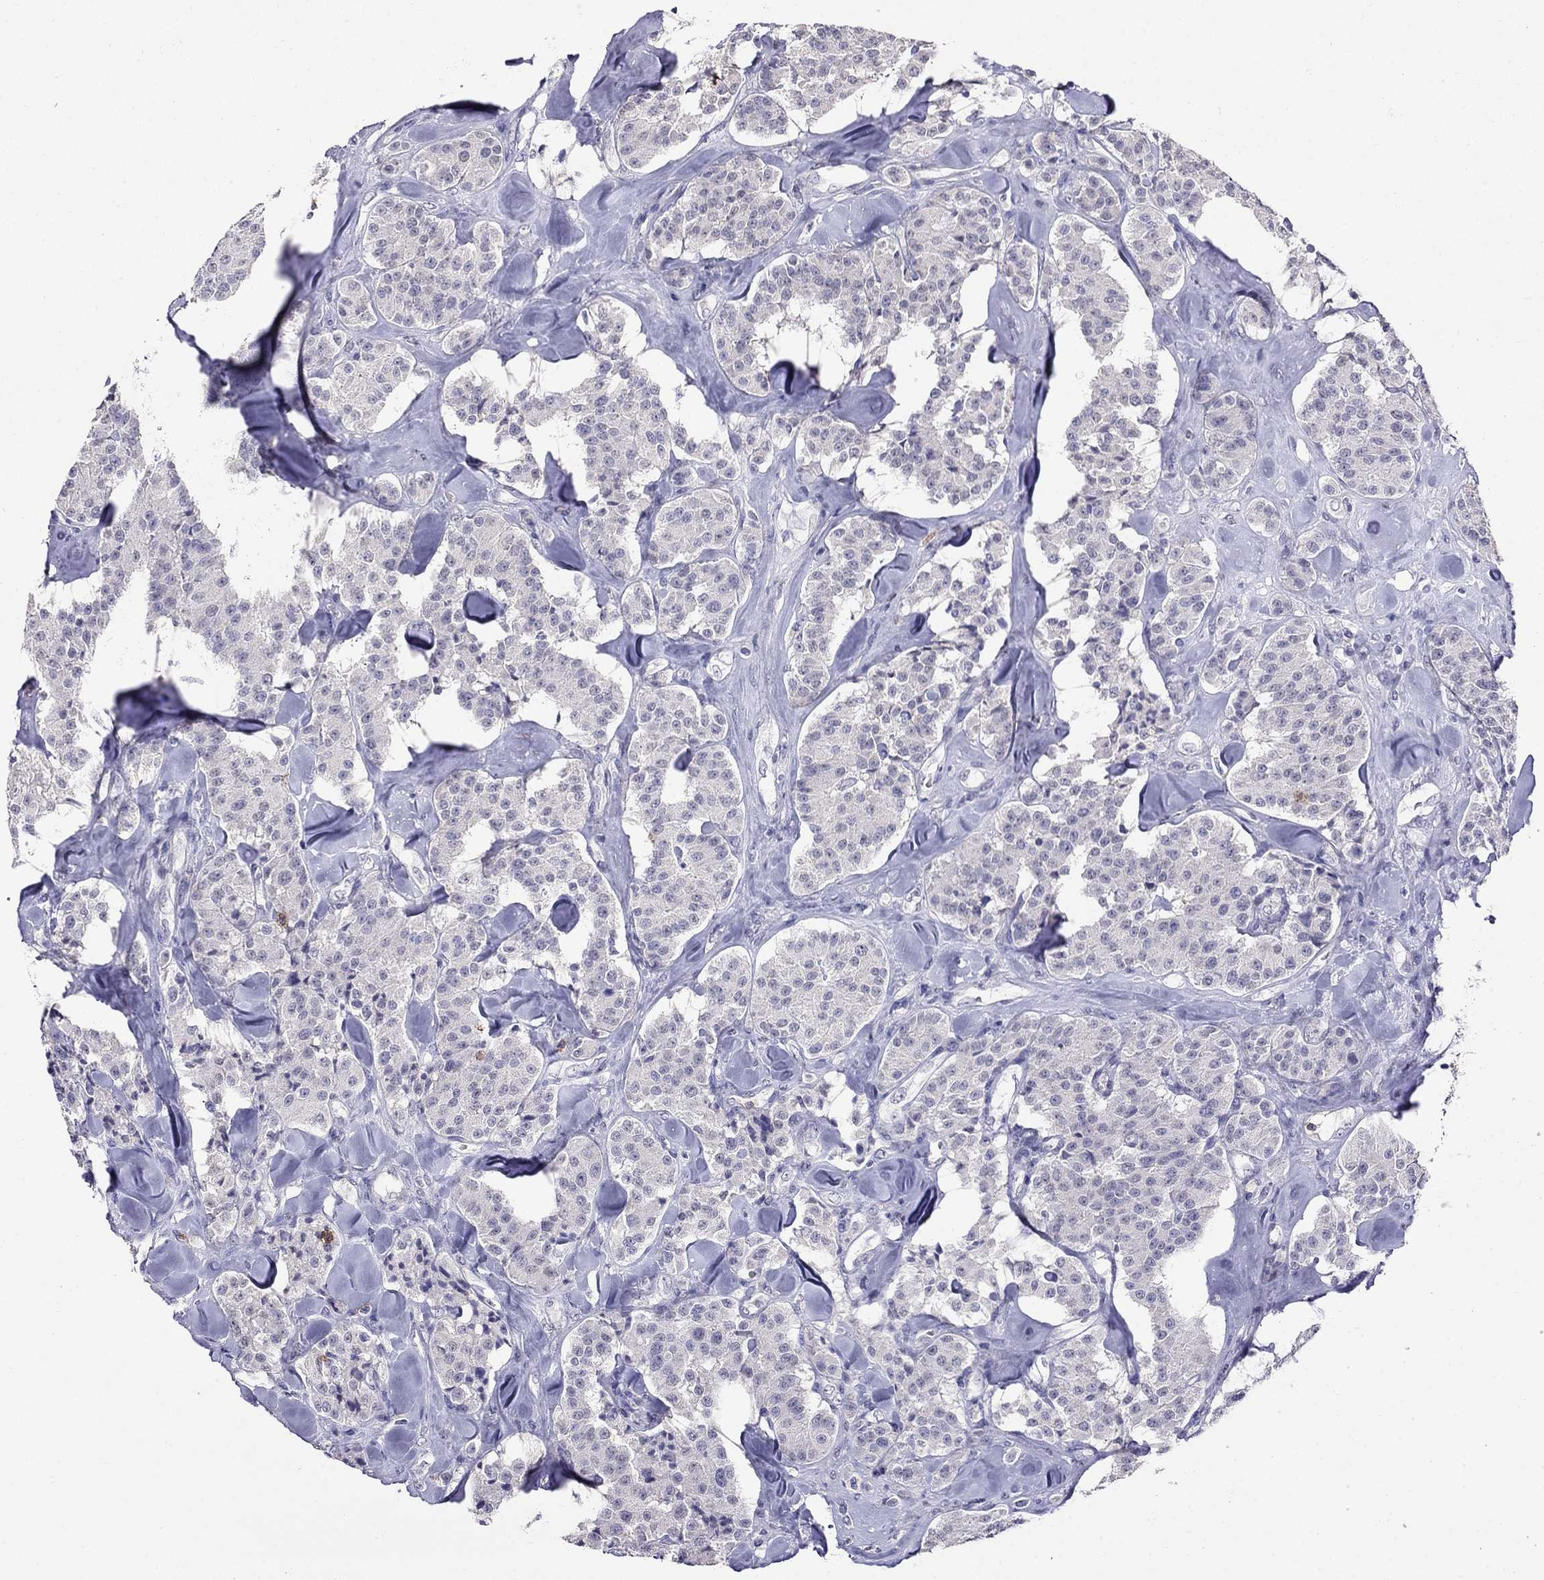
{"staining": {"intensity": "negative", "quantity": "none", "location": "none"}, "tissue": "carcinoid", "cell_type": "Tumor cells", "image_type": "cancer", "snomed": [{"axis": "morphology", "description": "Carcinoid, malignant, NOS"}, {"axis": "topography", "description": "Pancreas"}], "caption": "Immunohistochemistry histopathology image of carcinoid (malignant) stained for a protein (brown), which shows no expression in tumor cells.", "gene": "CD8B", "patient": {"sex": "male", "age": 41}}